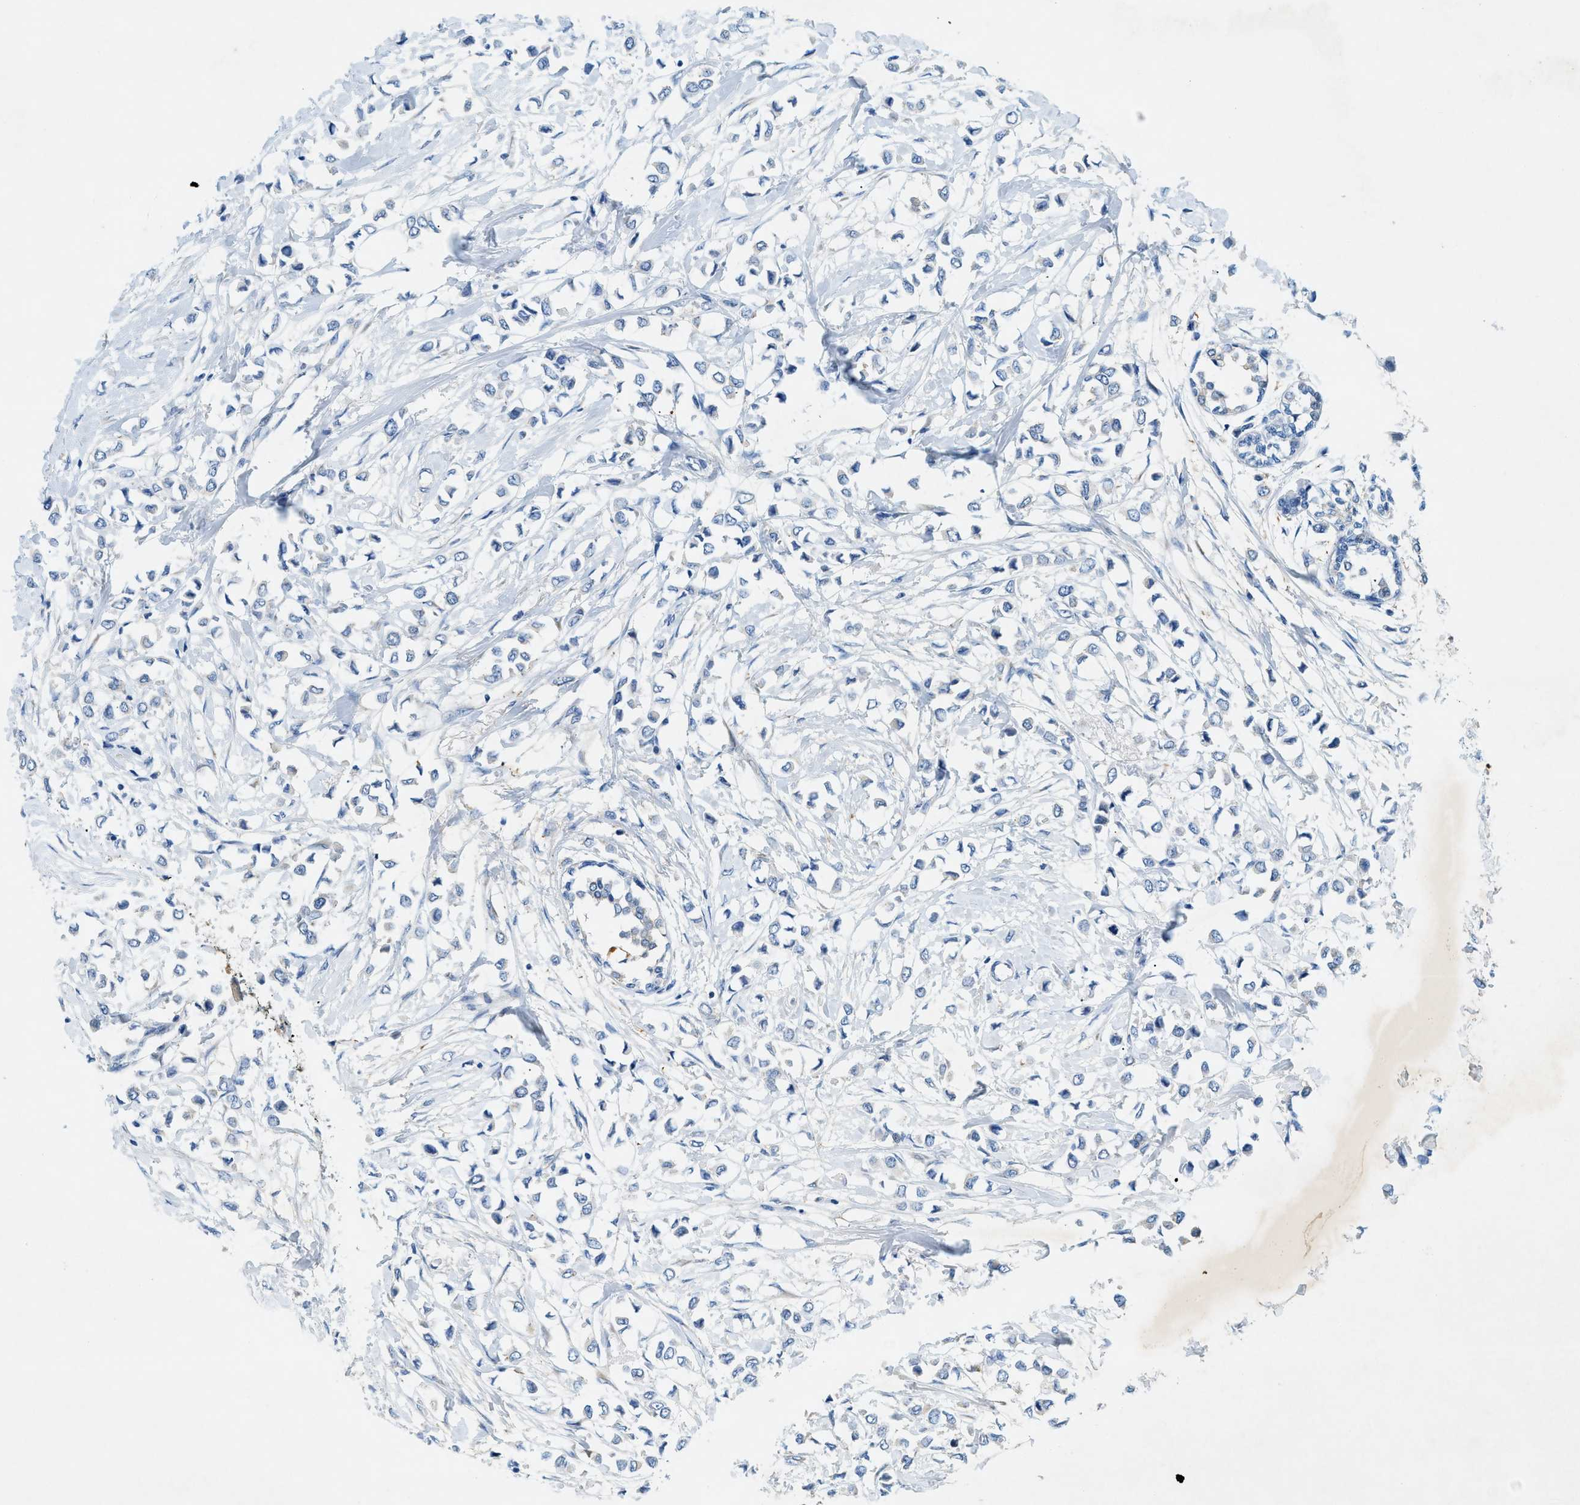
{"staining": {"intensity": "negative", "quantity": "none", "location": "none"}, "tissue": "breast cancer", "cell_type": "Tumor cells", "image_type": "cancer", "snomed": [{"axis": "morphology", "description": "Lobular carcinoma"}, {"axis": "topography", "description": "Breast"}], "caption": "The micrograph displays no staining of tumor cells in breast cancer.", "gene": "ZDHHC13", "patient": {"sex": "female", "age": 51}}